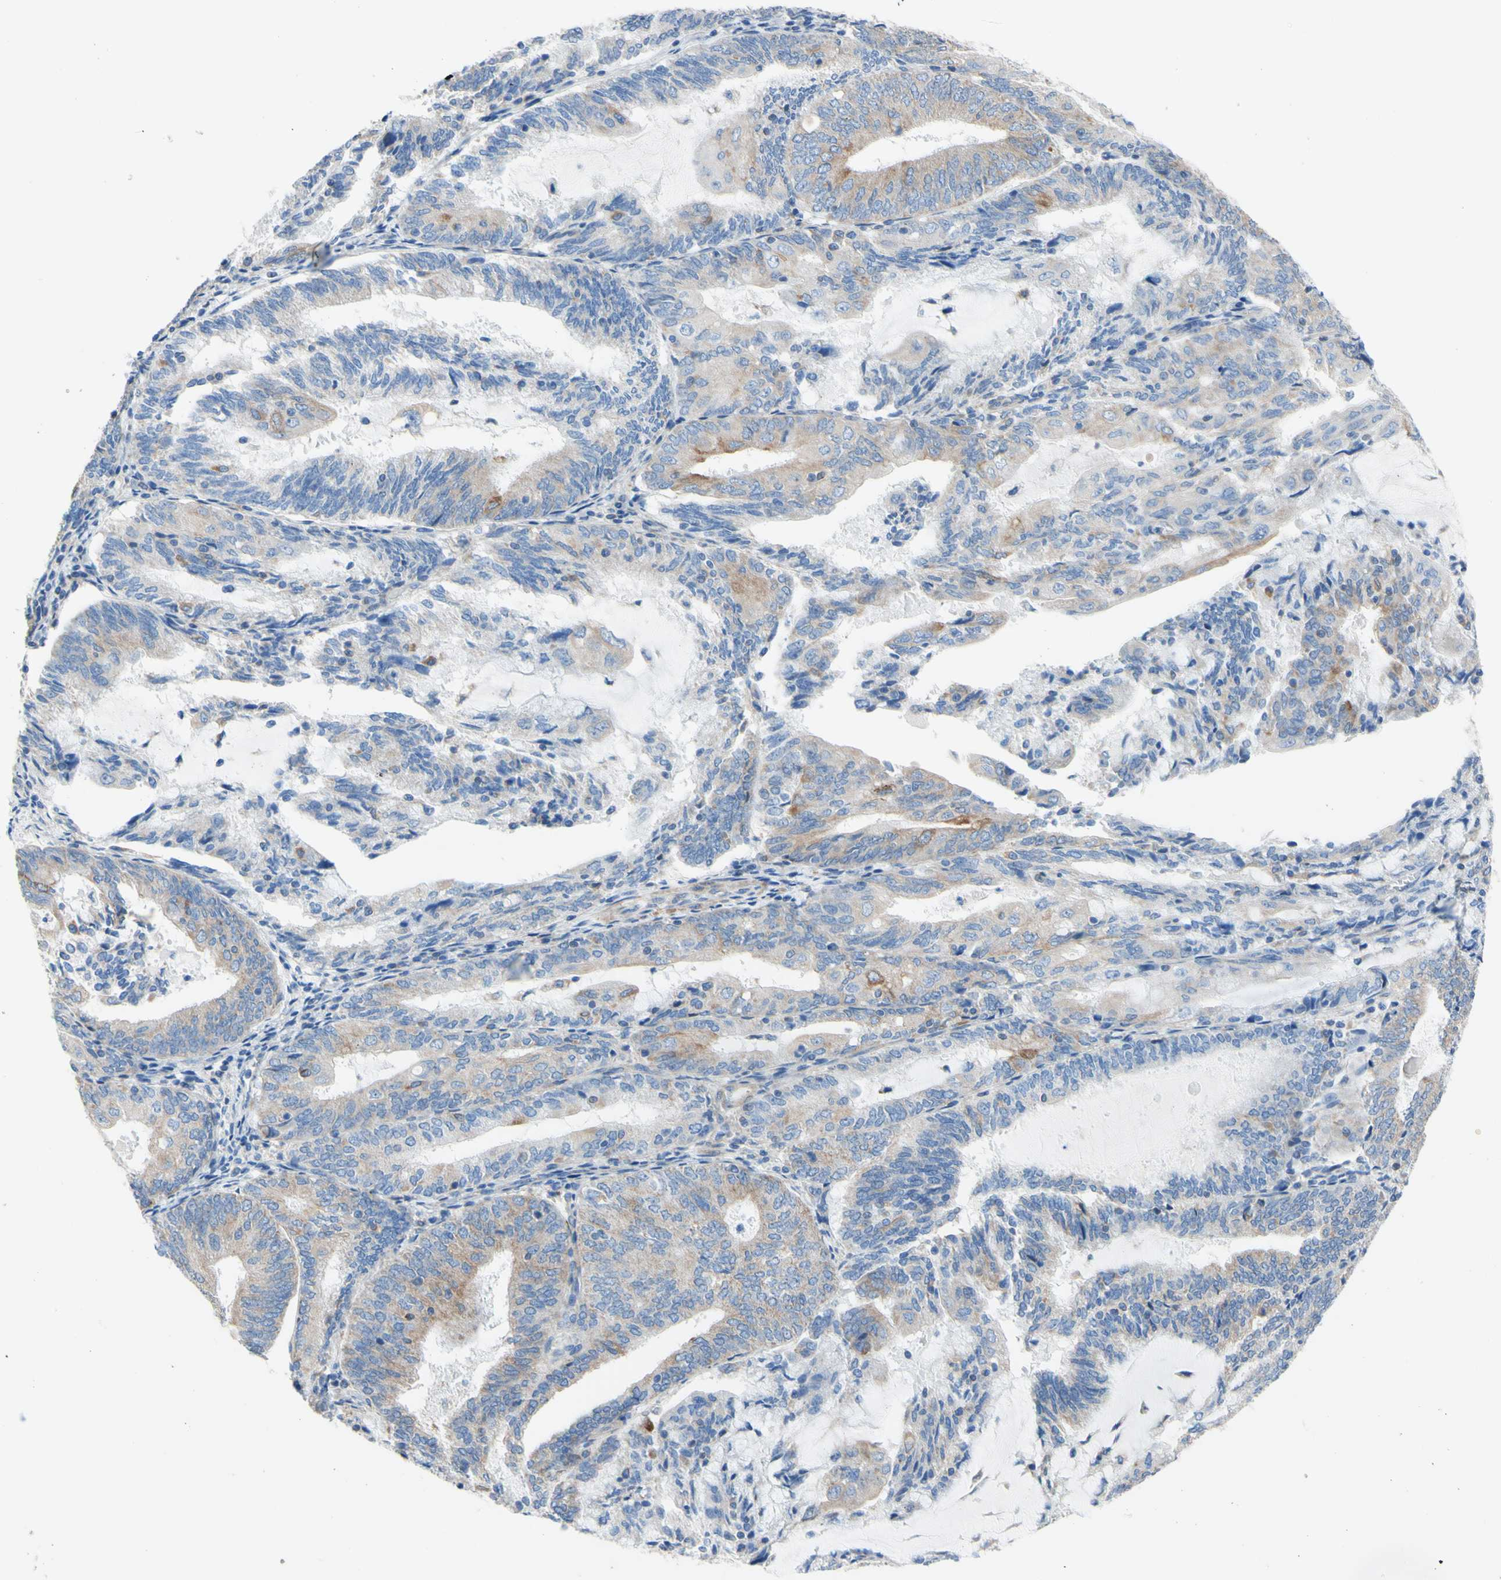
{"staining": {"intensity": "moderate", "quantity": "25%-75%", "location": "cytoplasmic/membranous"}, "tissue": "endometrial cancer", "cell_type": "Tumor cells", "image_type": "cancer", "snomed": [{"axis": "morphology", "description": "Adenocarcinoma, NOS"}, {"axis": "topography", "description": "Endometrium"}], "caption": "Brown immunohistochemical staining in endometrial cancer (adenocarcinoma) reveals moderate cytoplasmic/membranous expression in approximately 25%-75% of tumor cells.", "gene": "RETREG2", "patient": {"sex": "female", "age": 81}}